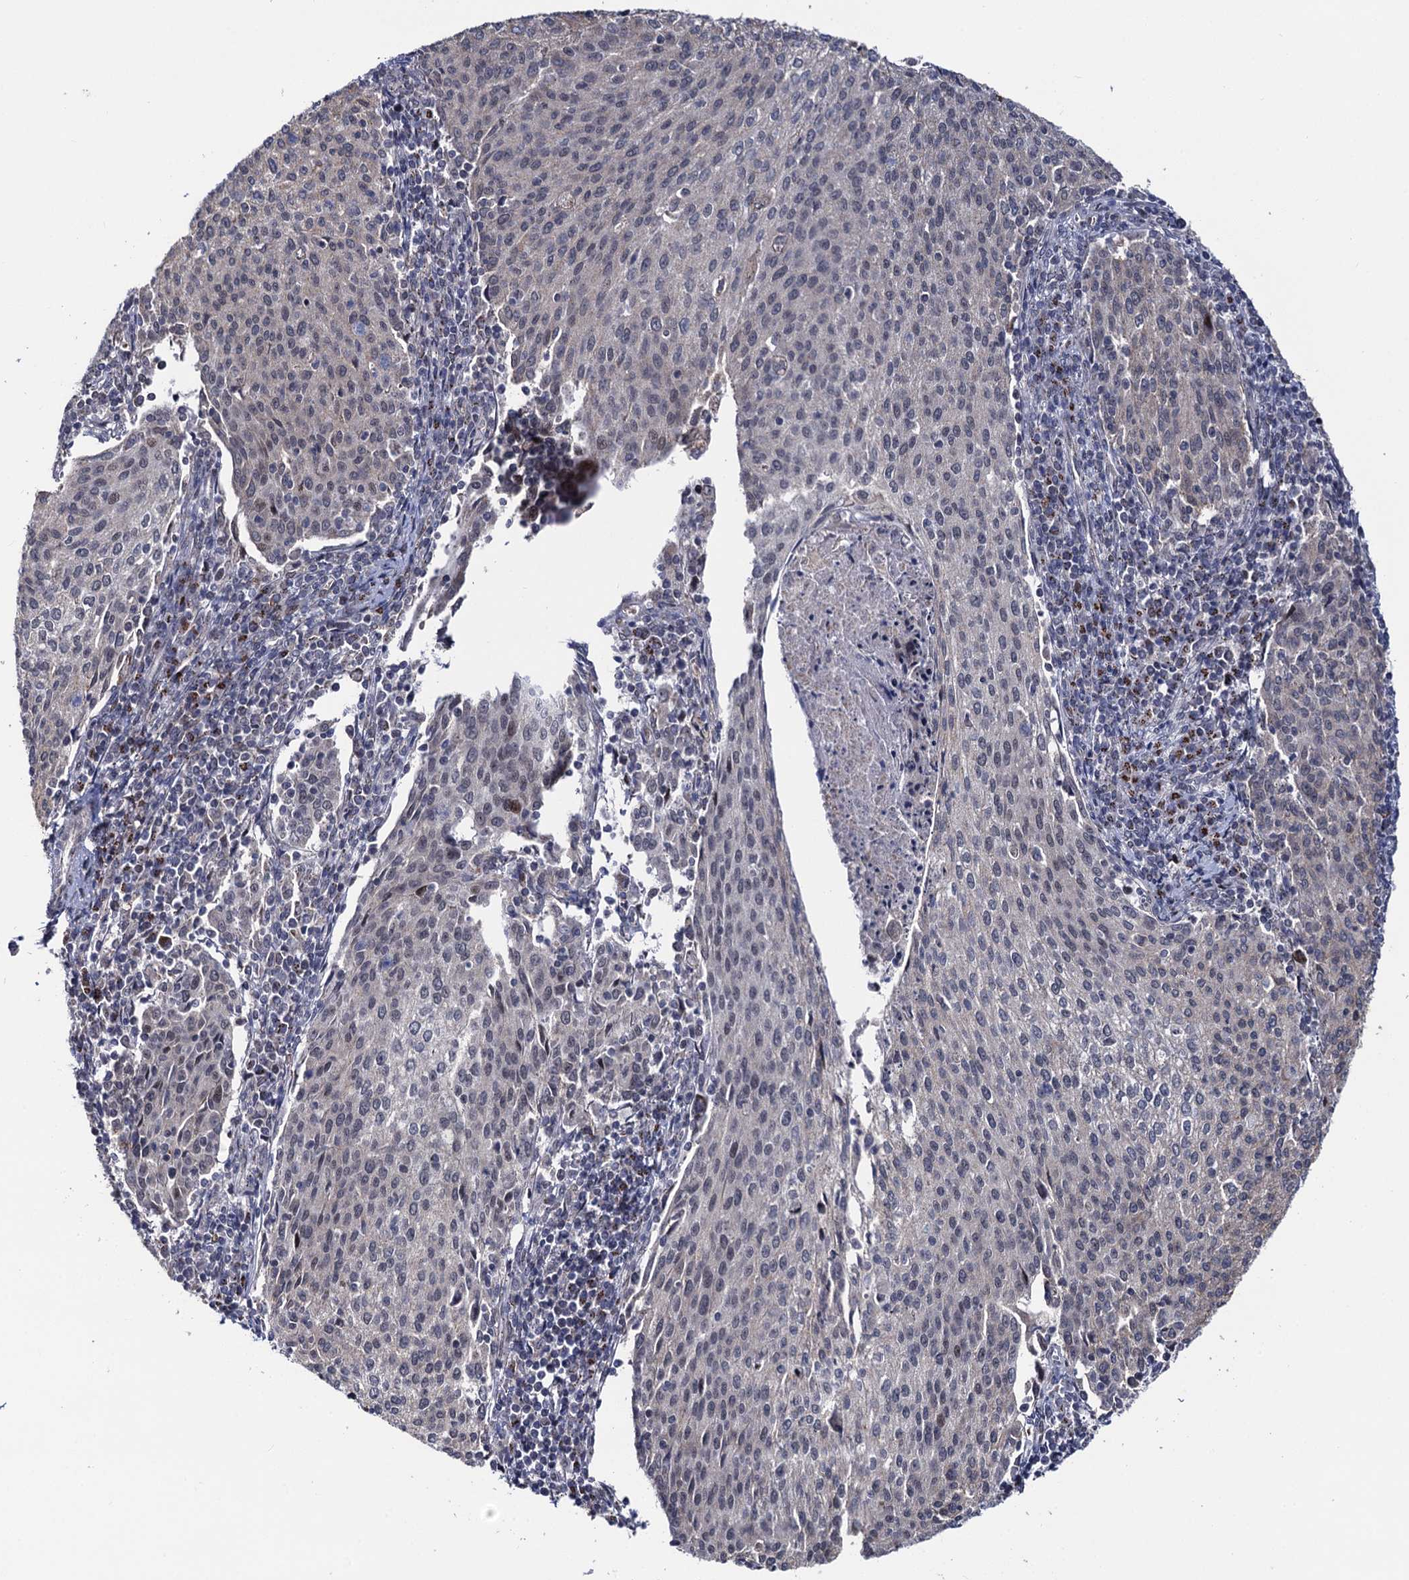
{"staining": {"intensity": "weak", "quantity": "<25%", "location": "cytoplasmic/membranous"}, "tissue": "cervical cancer", "cell_type": "Tumor cells", "image_type": "cancer", "snomed": [{"axis": "morphology", "description": "Squamous cell carcinoma, NOS"}, {"axis": "topography", "description": "Cervix"}], "caption": "Immunohistochemistry image of human cervical cancer stained for a protein (brown), which exhibits no staining in tumor cells.", "gene": "THAP2", "patient": {"sex": "female", "age": 46}}